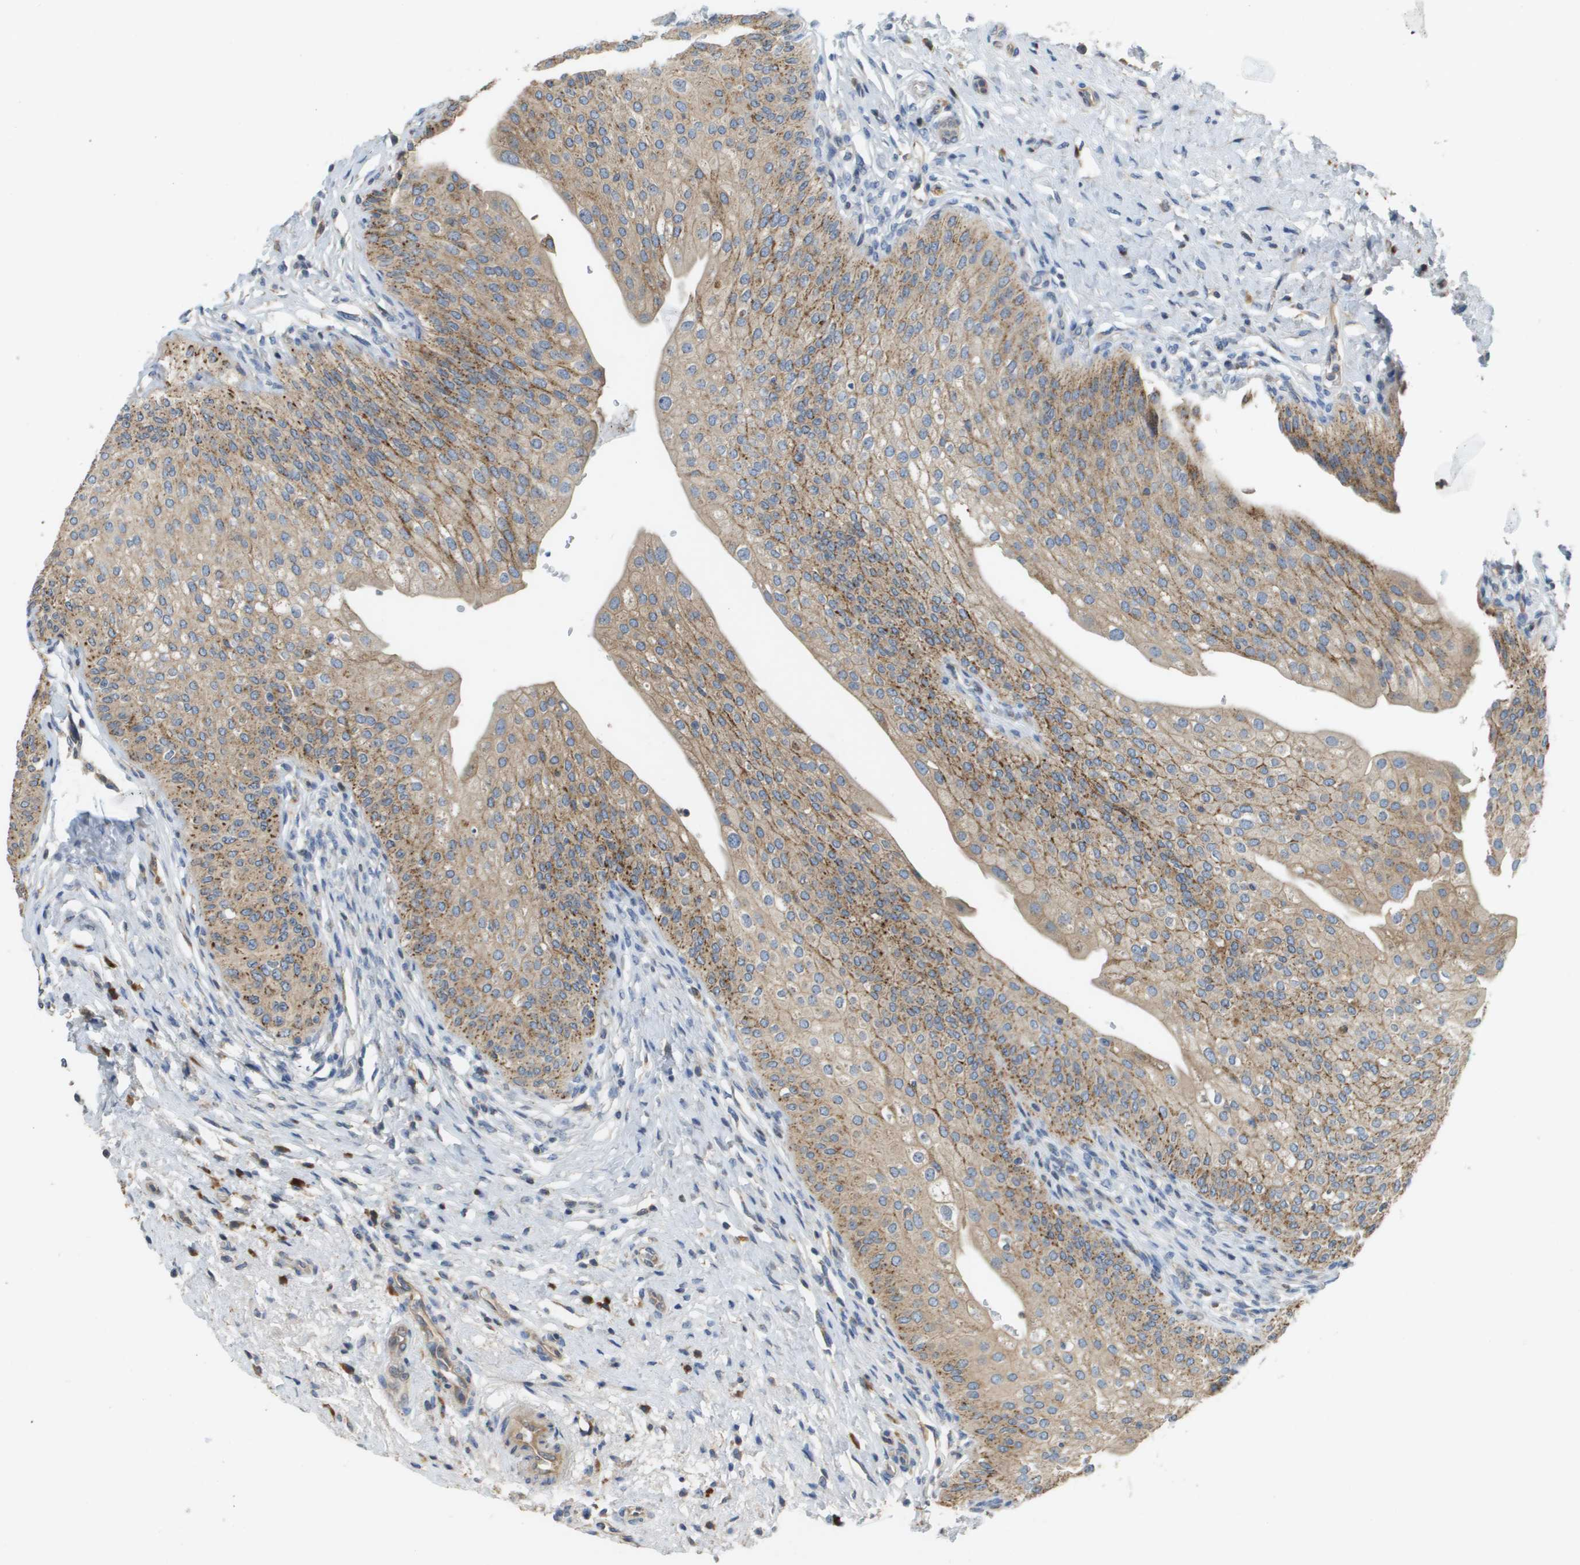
{"staining": {"intensity": "moderate", "quantity": ">75%", "location": "cytoplasmic/membranous"}, "tissue": "urinary bladder", "cell_type": "Urothelial cells", "image_type": "normal", "snomed": [{"axis": "morphology", "description": "Normal tissue, NOS"}, {"axis": "topography", "description": "Urinary bladder"}], "caption": "A high-resolution histopathology image shows IHC staining of normal urinary bladder, which demonstrates moderate cytoplasmic/membranous positivity in approximately >75% of urothelial cells. (brown staining indicates protein expression, while blue staining denotes nuclei).", "gene": "CASP10", "patient": {"sex": "male", "age": 46}}